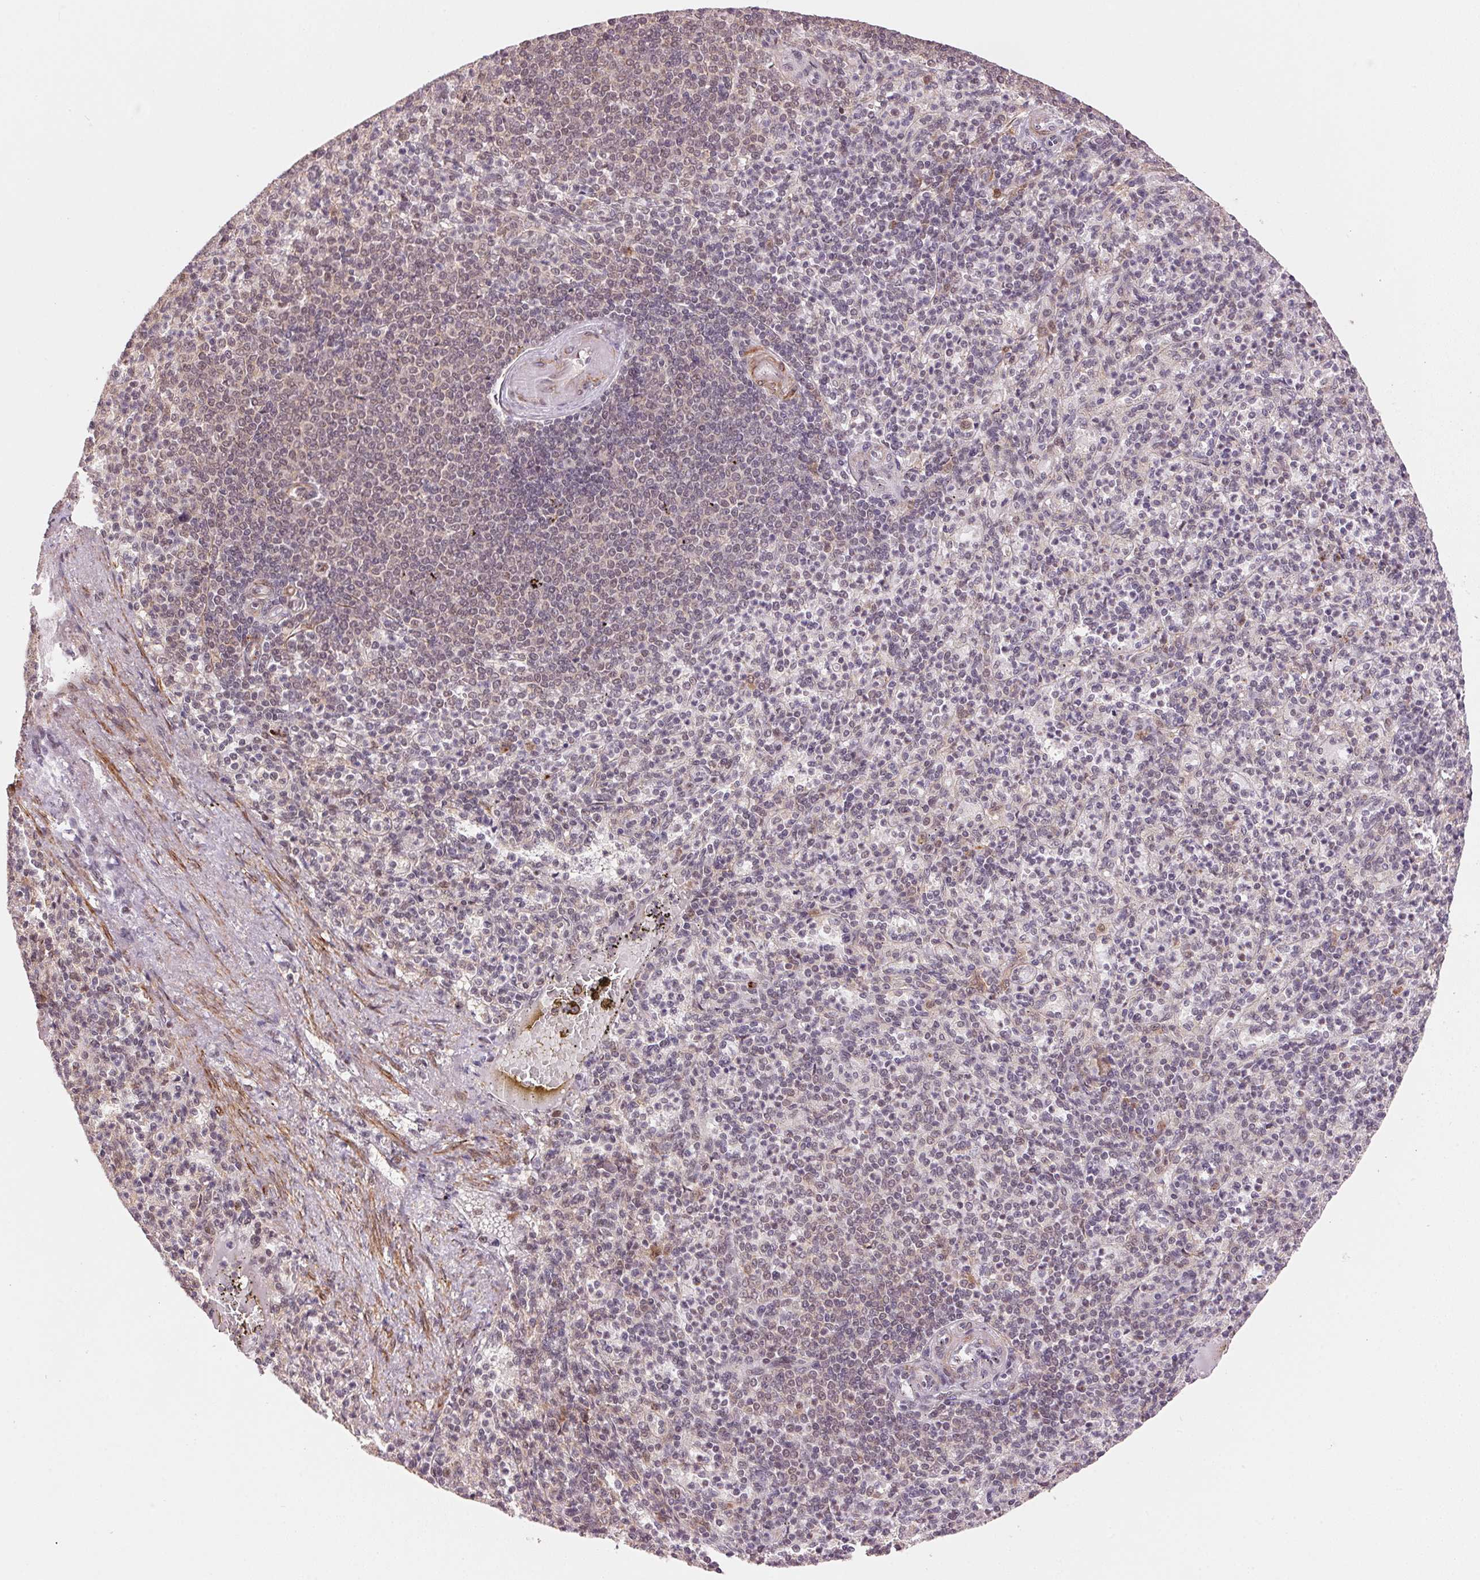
{"staining": {"intensity": "weak", "quantity": "<25%", "location": "nuclear"}, "tissue": "spleen", "cell_type": "Cells in red pulp", "image_type": "normal", "snomed": [{"axis": "morphology", "description": "Normal tissue, NOS"}, {"axis": "topography", "description": "Spleen"}], "caption": "Histopathology image shows no significant protein staining in cells in red pulp of unremarkable spleen.", "gene": "HNRNPDL", "patient": {"sex": "female", "age": 74}}